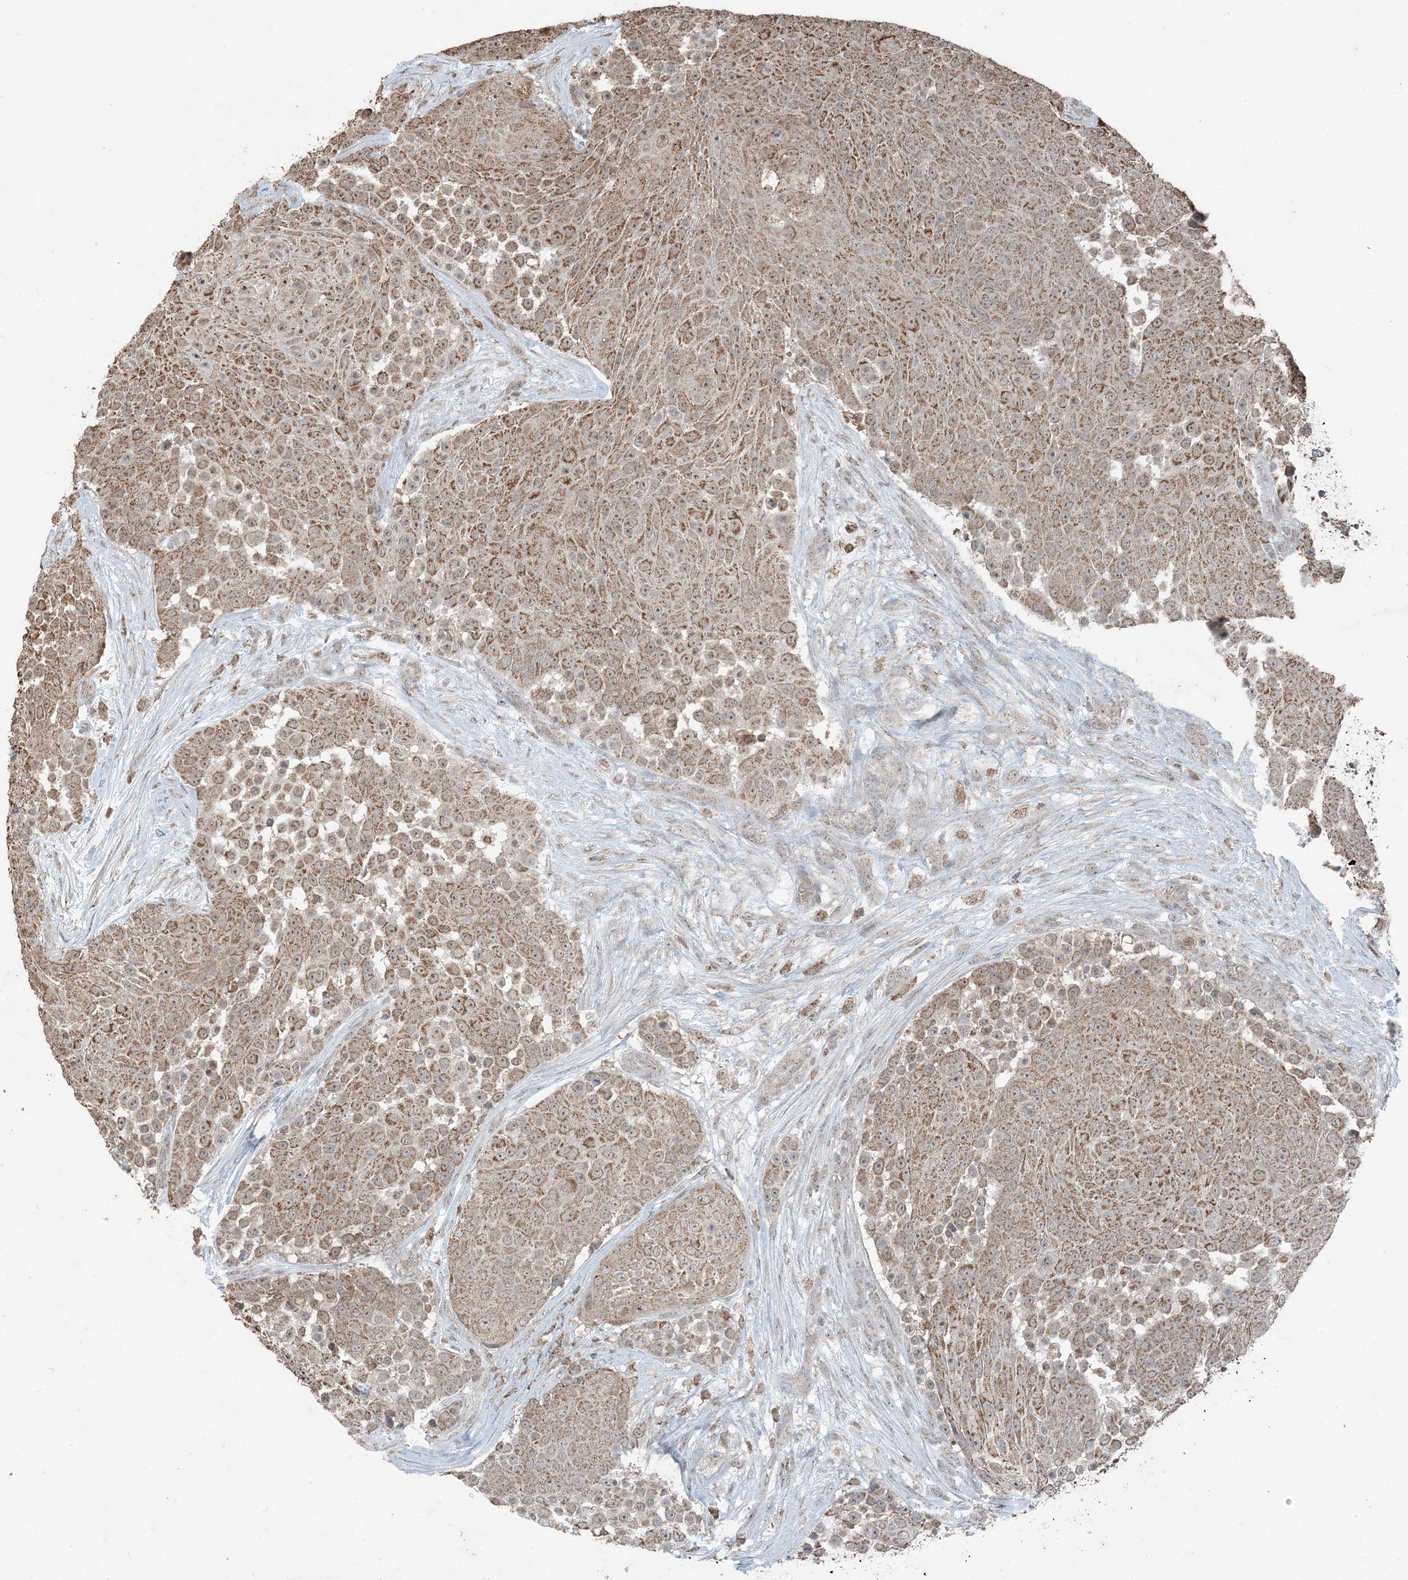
{"staining": {"intensity": "moderate", "quantity": ">75%", "location": "cytoplasmic/membranous"}, "tissue": "urothelial cancer", "cell_type": "Tumor cells", "image_type": "cancer", "snomed": [{"axis": "morphology", "description": "Urothelial carcinoma, High grade"}, {"axis": "topography", "description": "Urinary bladder"}], "caption": "Protein staining of urothelial cancer tissue exhibits moderate cytoplasmic/membranous staining in about >75% of tumor cells.", "gene": "GNL1", "patient": {"sex": "female", "age": 63}}